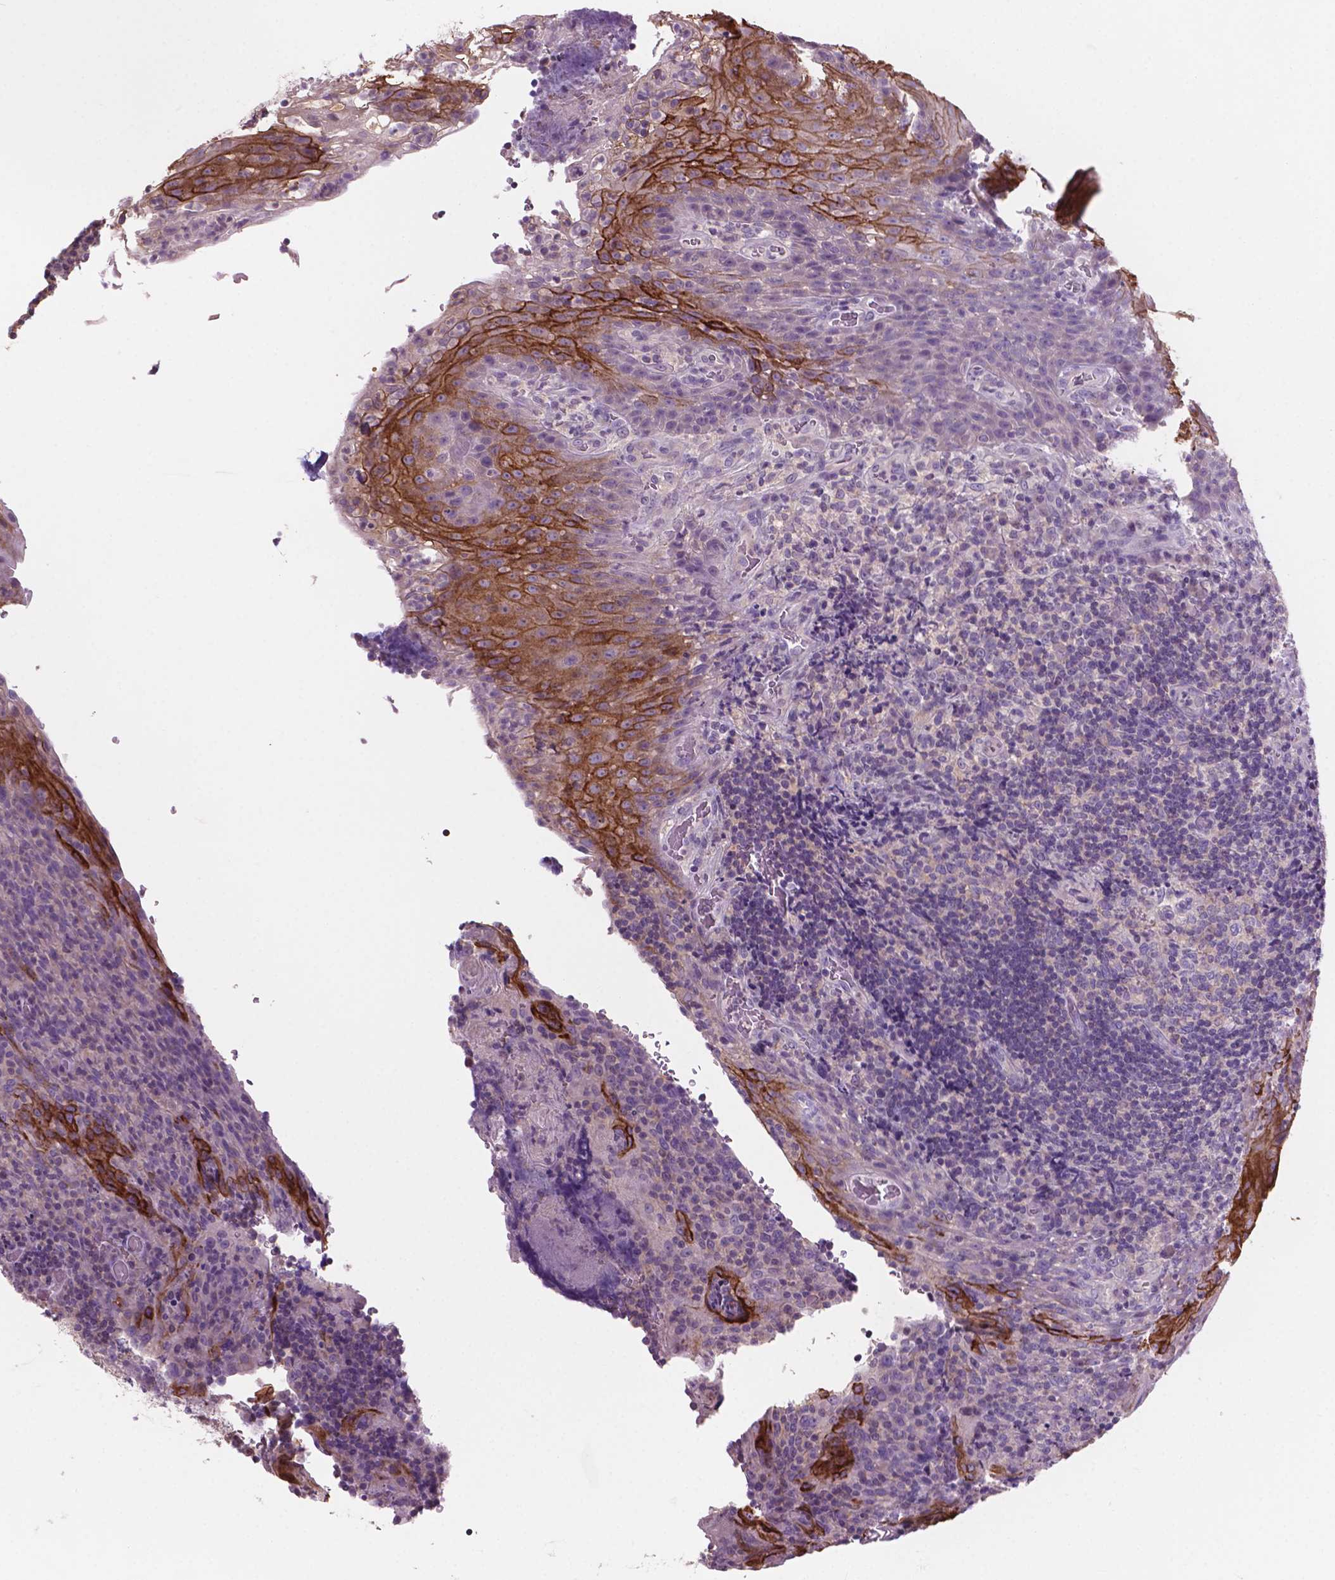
{"staining": {"intensity": "negative", "quantity": "none", "location": "none"}, "tissue": "tonsil", "cell_type": "Germinal center cells", "image_type": "normal", "snomed": [{"axis": "morphology", "description": "Normal tissue, NOS"}, {"axis": "topography", "description": "Tonsil"}], "caption": "Germinal center cells are negative for brown protein staining in normal tonsil. (Brightfield microscopy of DAB IHC at high magnification).", "gene": "SBSN", "patient": {"sex": "male", "age": 17}}